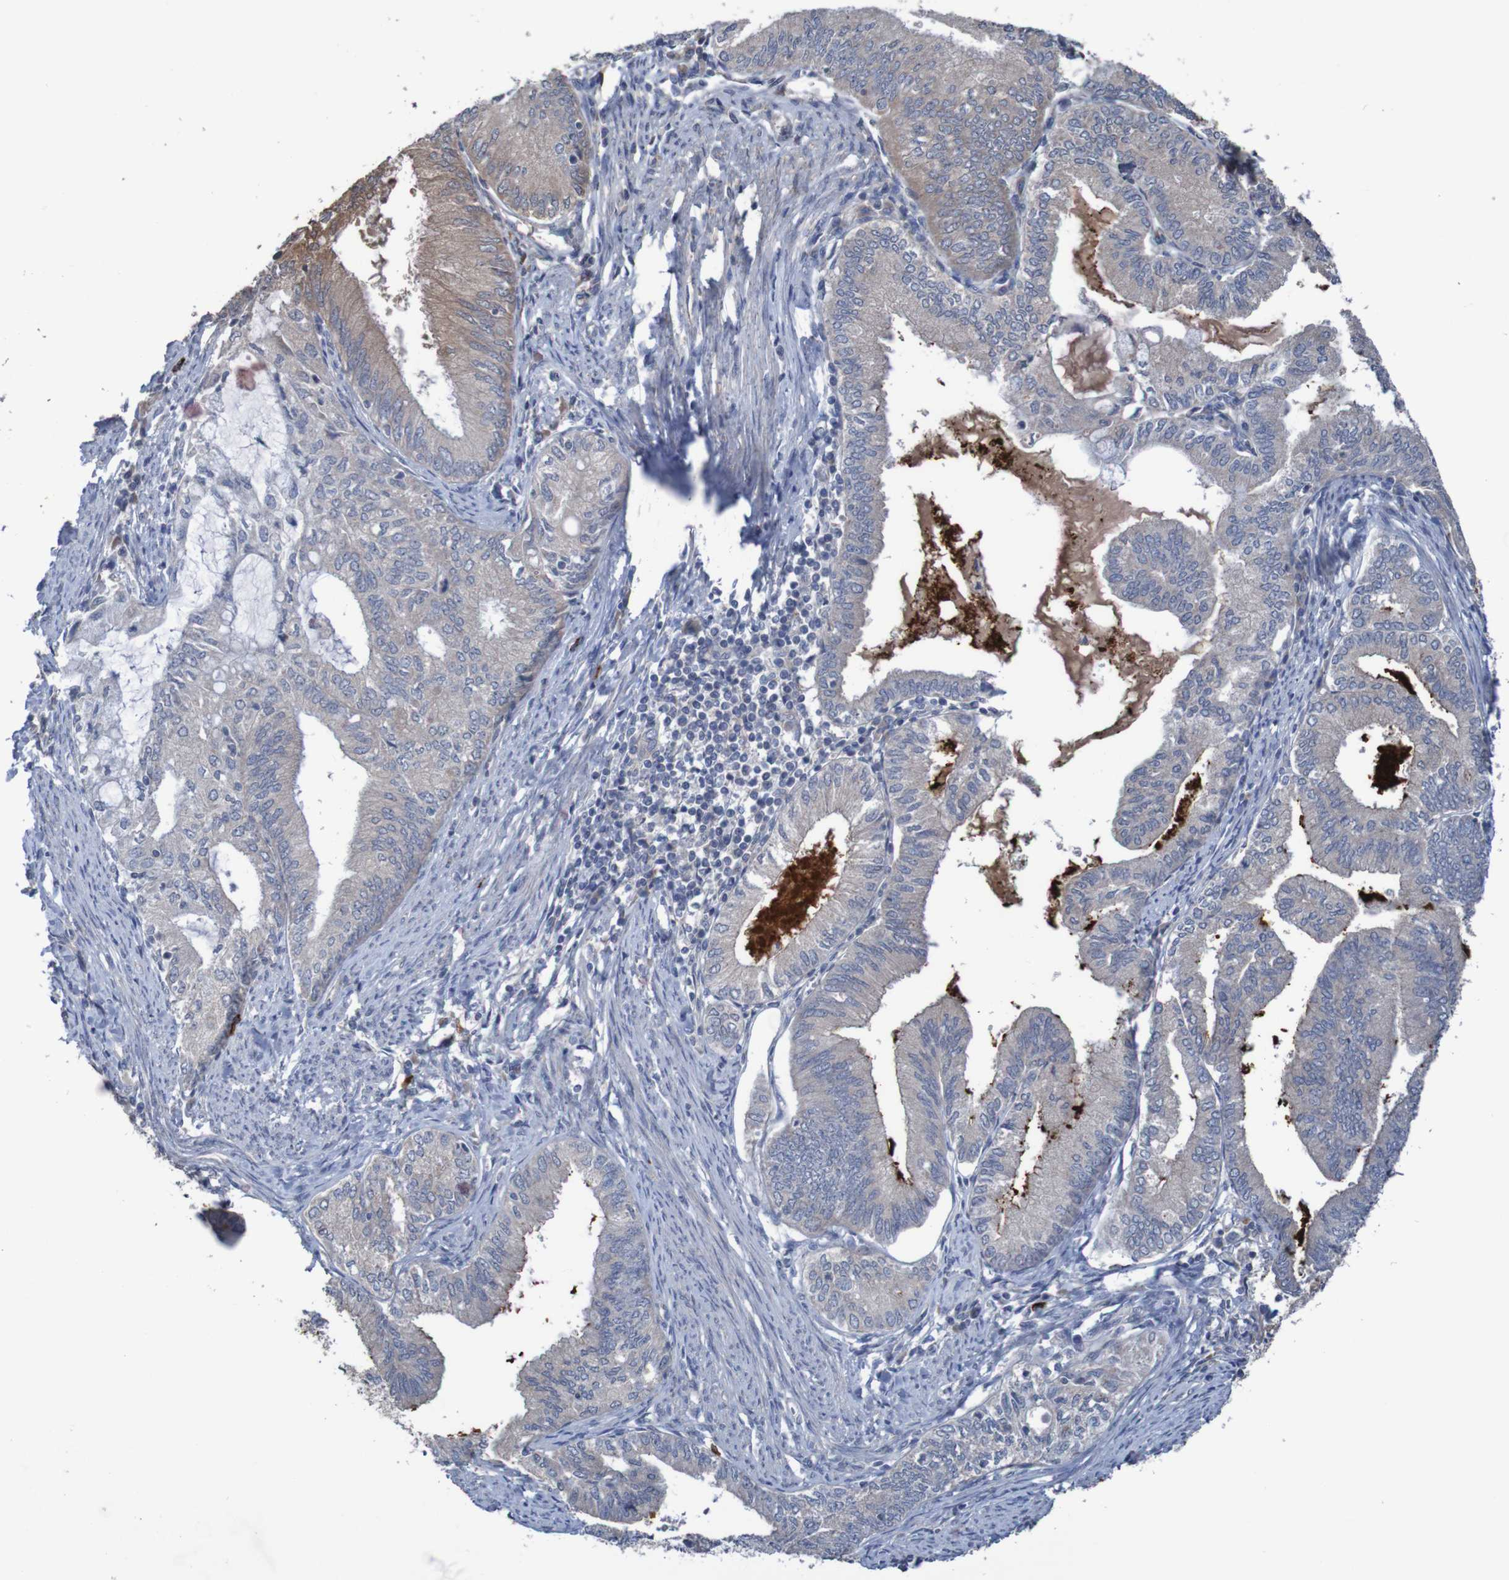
{"staining": {"intensity": "weak", "quantity": ">75%", "location": "cytoplasmic/membranous"}, "tissue": "endometrial cancer", "cell_type": "Tumor cells", "image_type": "cancer", "snomed": [{"axis": "morphology", "description": "Adenocarcinoma, NOS"}, {"axis": "topography", "description": "Endometrium"}], "caption": "High-magnification brightfield microscopy of endometrial cancer (adenocarcinoma) stained with DAB (3,3'-diaminobenzidine) (brown) and counterstained with hematoxylin (blue). tumor cells exhibit weak cytoplasmic/membranous staining is identified in about>75% of cells.", "gene": "ANGPT4", "patient": {"sex": "female", "age": 86}}